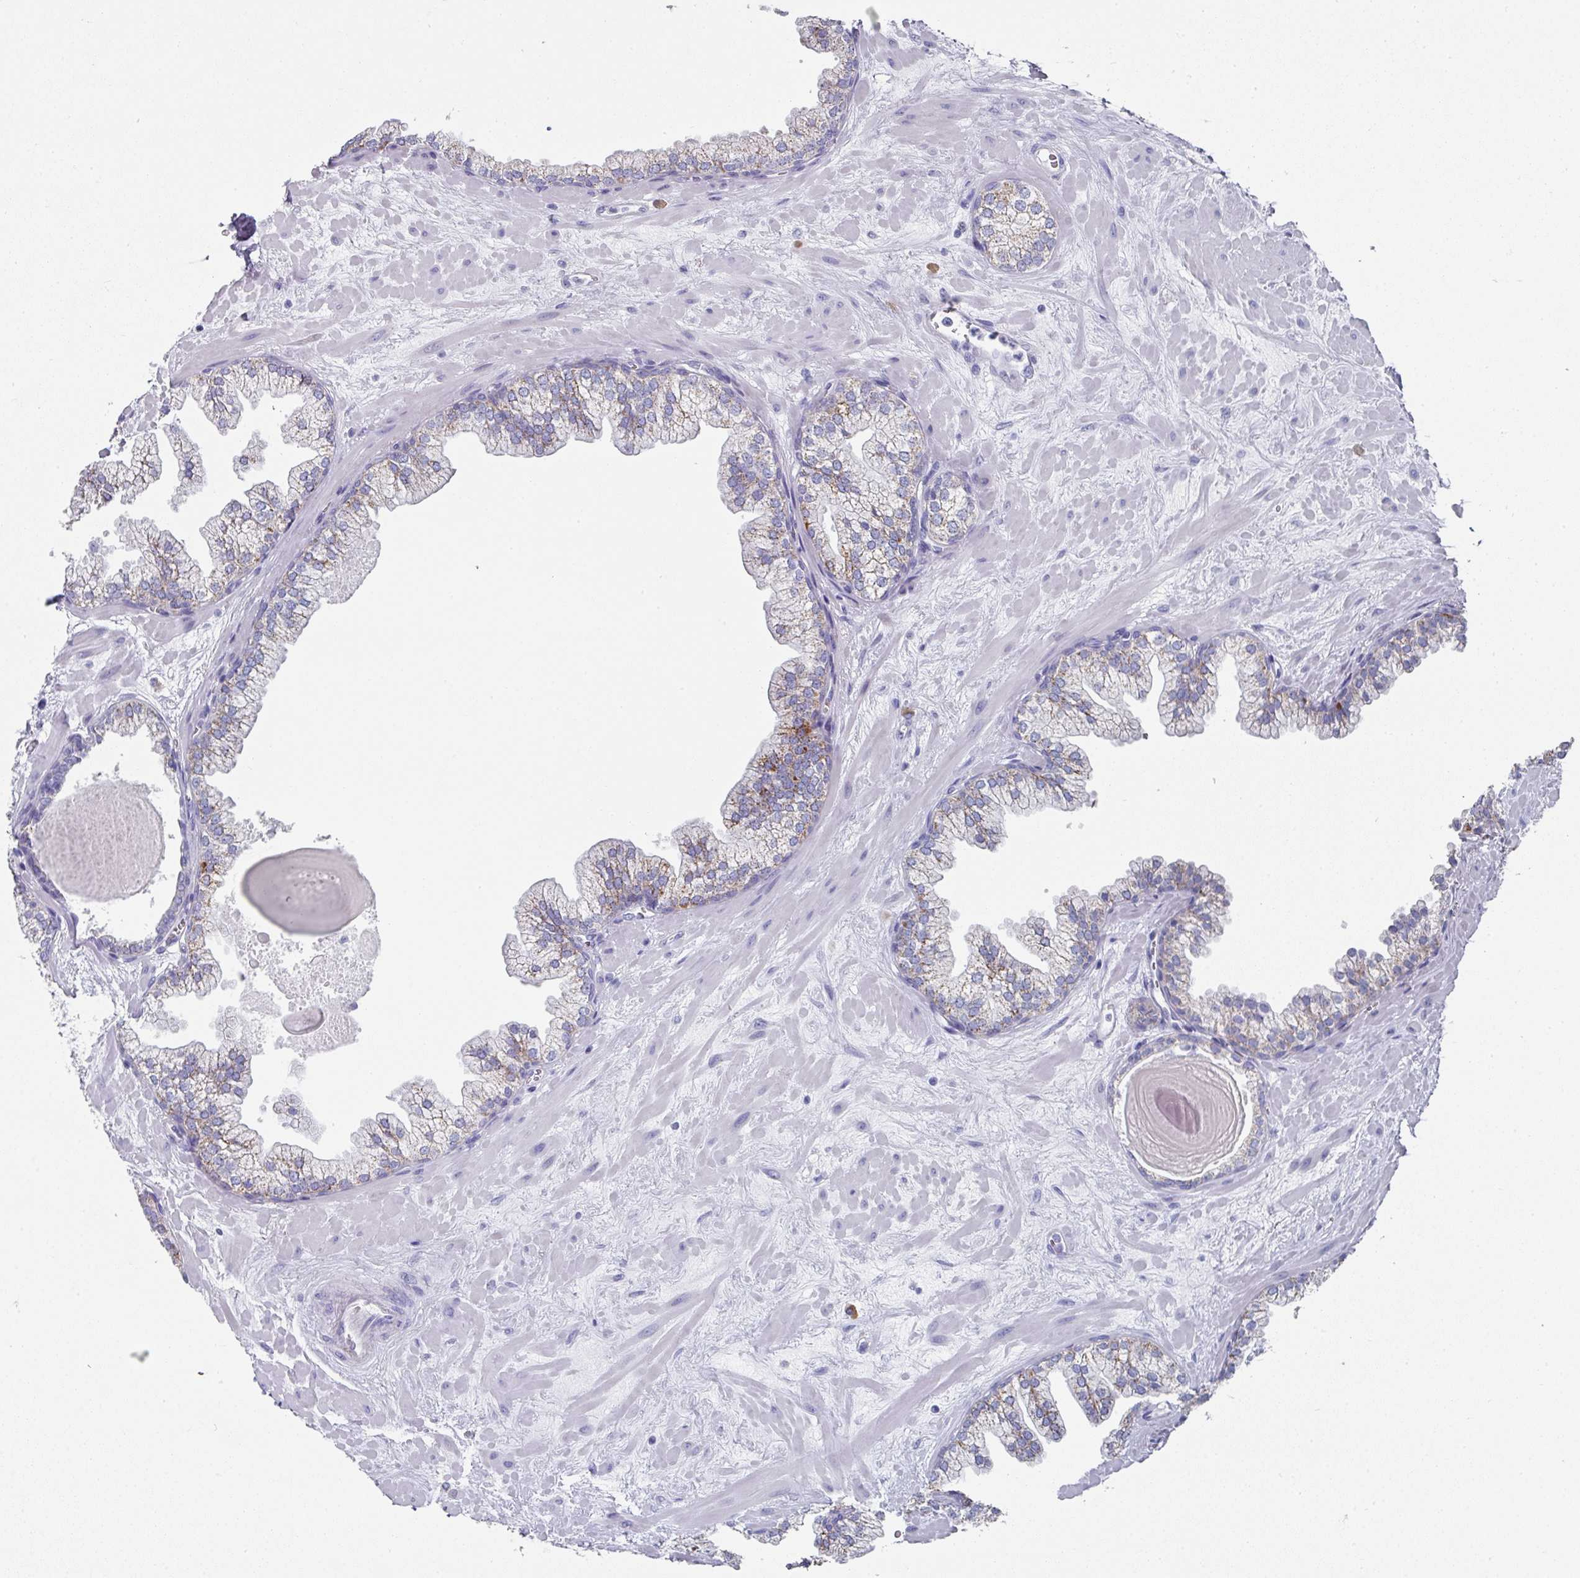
{"staining": {"intensity": "moderate", "quantity": "25%-75%", "location": "cytoplasmic/membranous"}, "tissue": "prostate", "cell_type": "Glandular cells", "image_type": "normal", "snomed": [{"axis": "morphology", "description": "Normal tissue, NOS"}, {"axis": "topography", "description": "Prostate"}, {"axis": "topography", "description": "Peripheral nerve tissue"}], "caption": "This histopathology image demonstrates unremarkable prostate stained with immunohistochemistry to label a protein in brown. The cytoplasmic/membranous of glandular cells show moderate positivity for the protein. Nuclei are counter-stained blue.", "gene": "SETBP1", "patient": {"sex": "male", "age": 61}}